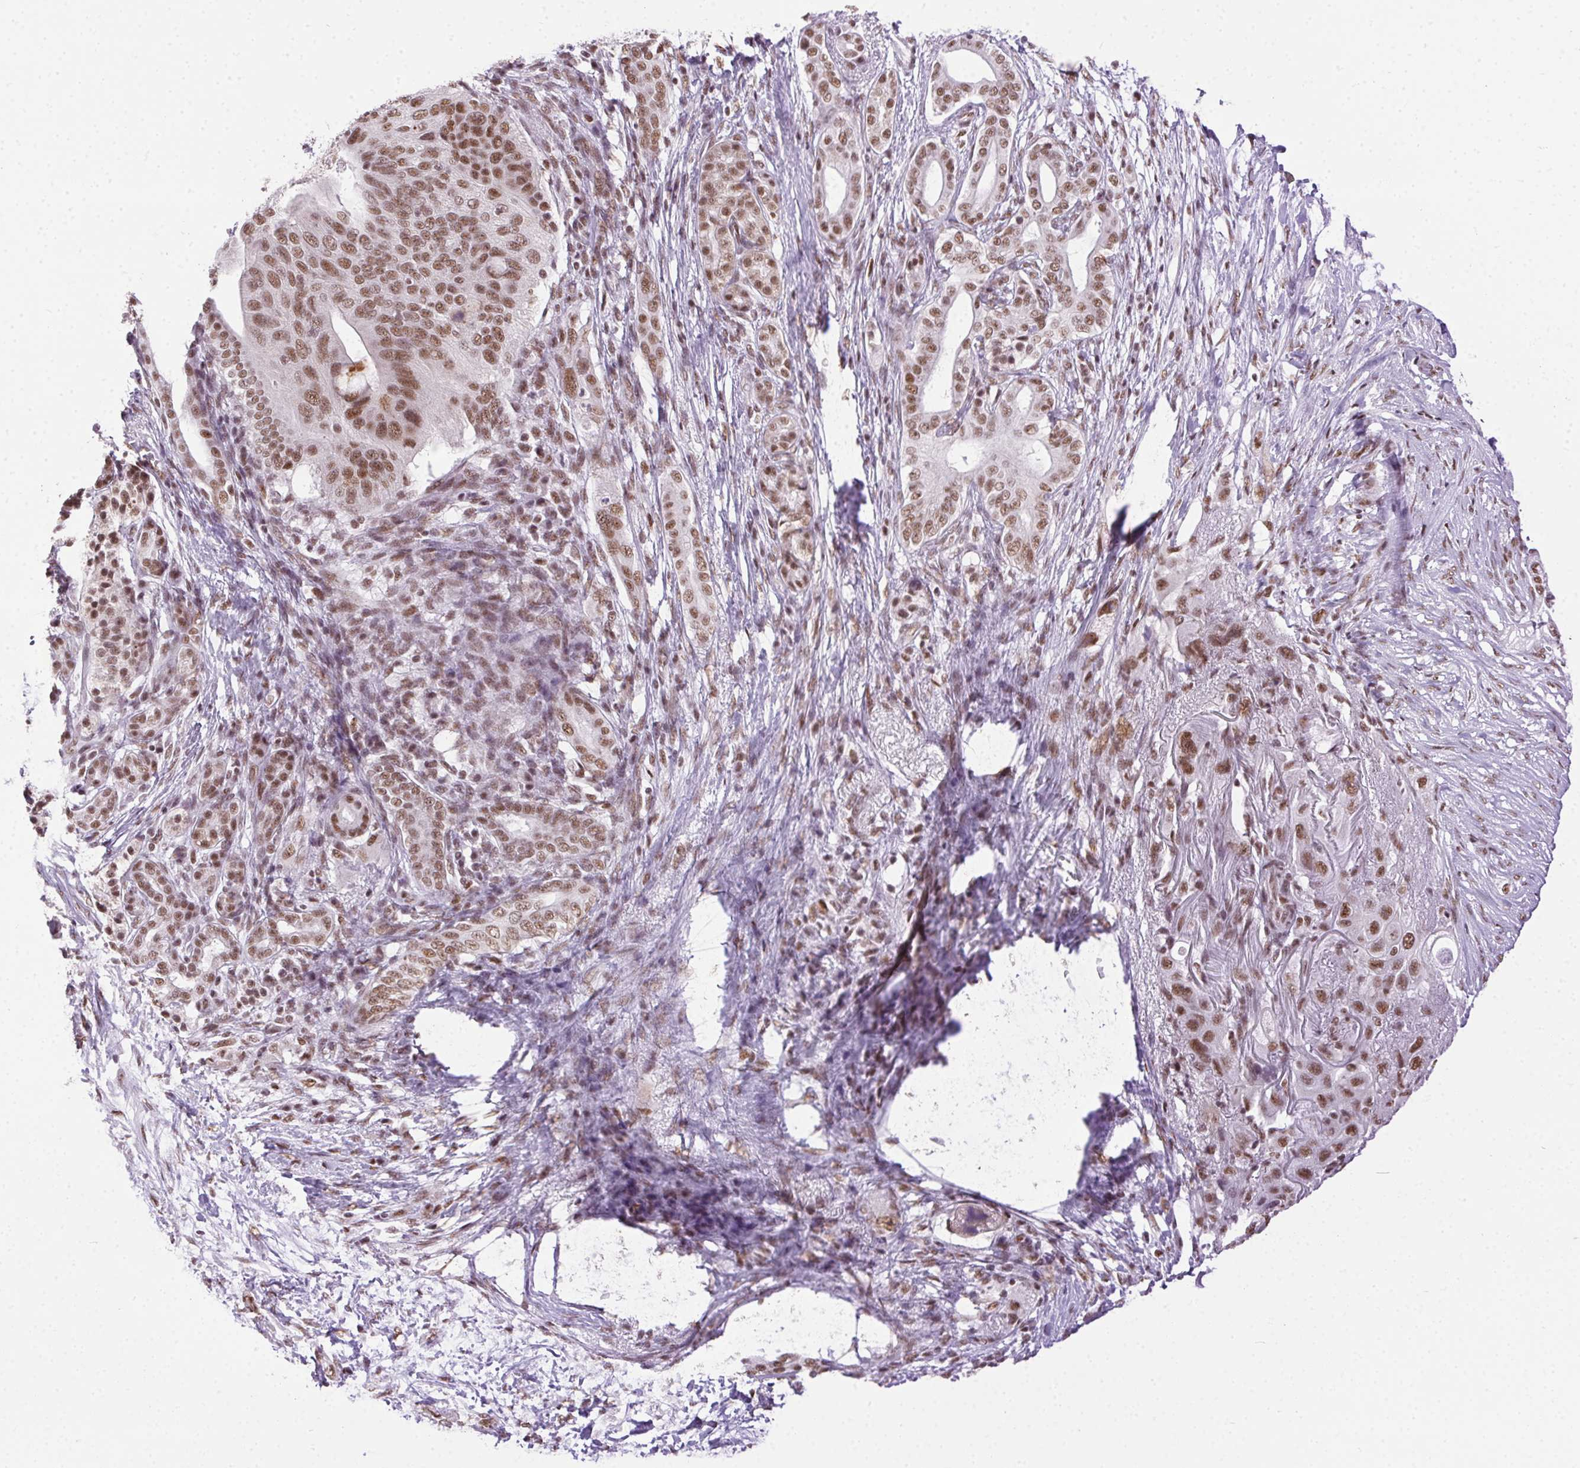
{"staining": {"intensity": "moderate", "quantity": ">75%", "location": "nuclear"}, "tissue": "pancreatic cancer", "cell_type": "Tumor cells", "image_type": "cancer", "snomed": [{"axis": "morphology", "description": "Adenocarcinoma, NOS"}, {"axis": "topography", "description": "Pancreas"}], "caption": "Pancreatic cancer (adenocarcinoma) stained with immunohistochemistry demonstrates moderate nuclear expression in approximately >75% of tumor cells.", "gene": "TRA2B", "patient": {"sex": "female", "age": 72}}